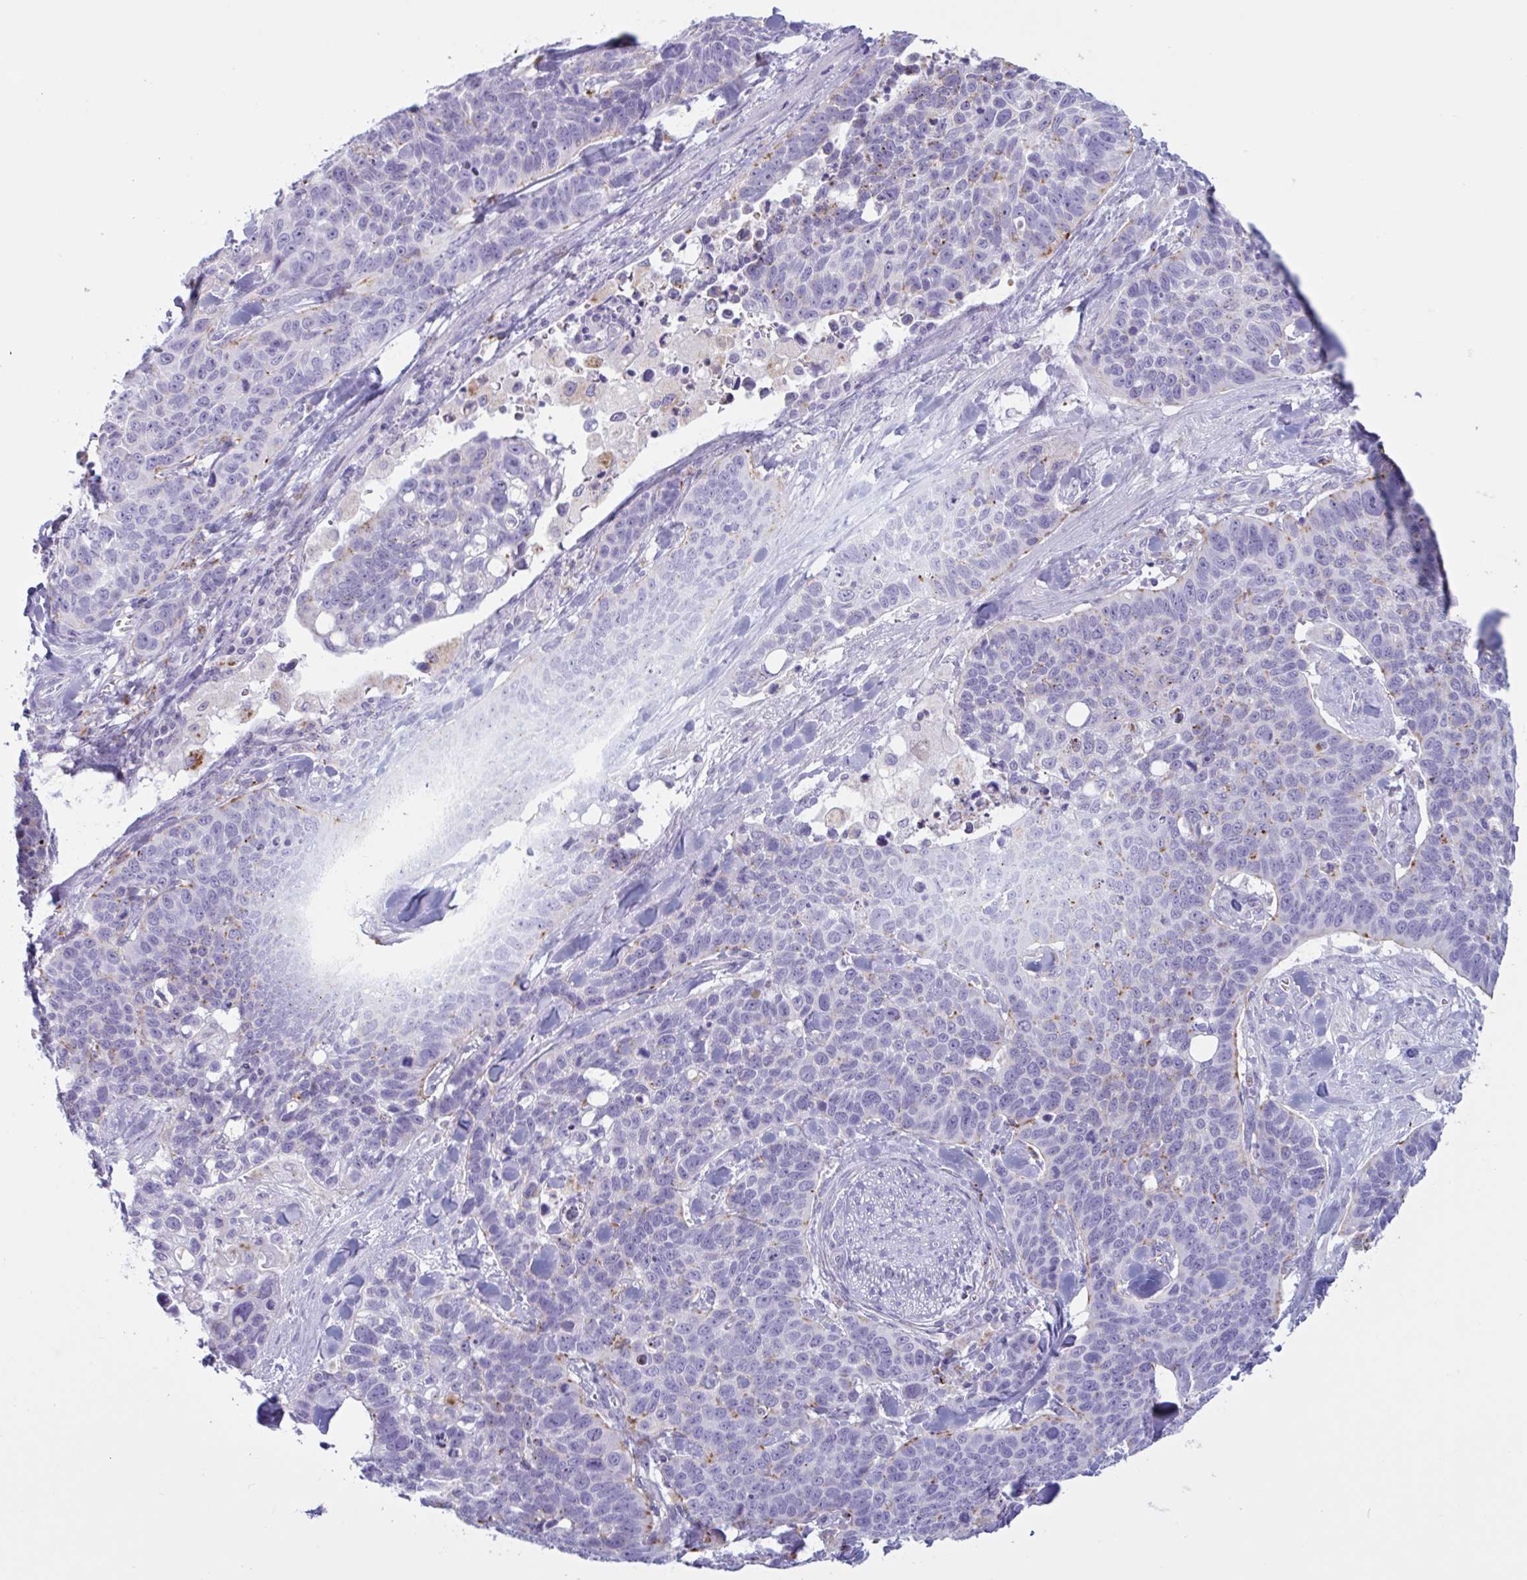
{"staining": {"intensity": "moderate", "quantity": "<25%", "location": "cytoplasmic/membranous"}, "tissue": "lung cancer", "cell_type": "Tumor cells", "image_type": "cancer", "snomed": [{"axis": "morphology", "description": "Squamous cell carcinoma, NOS"}, {"axis": "topography", "description": "Lung"}], "caption": "Squamous cell carcinoma (lung) tissue exhibits moderate cytoplasmic/membranous positivity in approximately <25% of tumor cells, visualized by immunohistochemistry. Immunohistochemistry (ihc) stains the protein of interest in brown and the nuclei are stained blue.", "gene": "XCL1", "patient": {"sex": "male", "age": 62}}